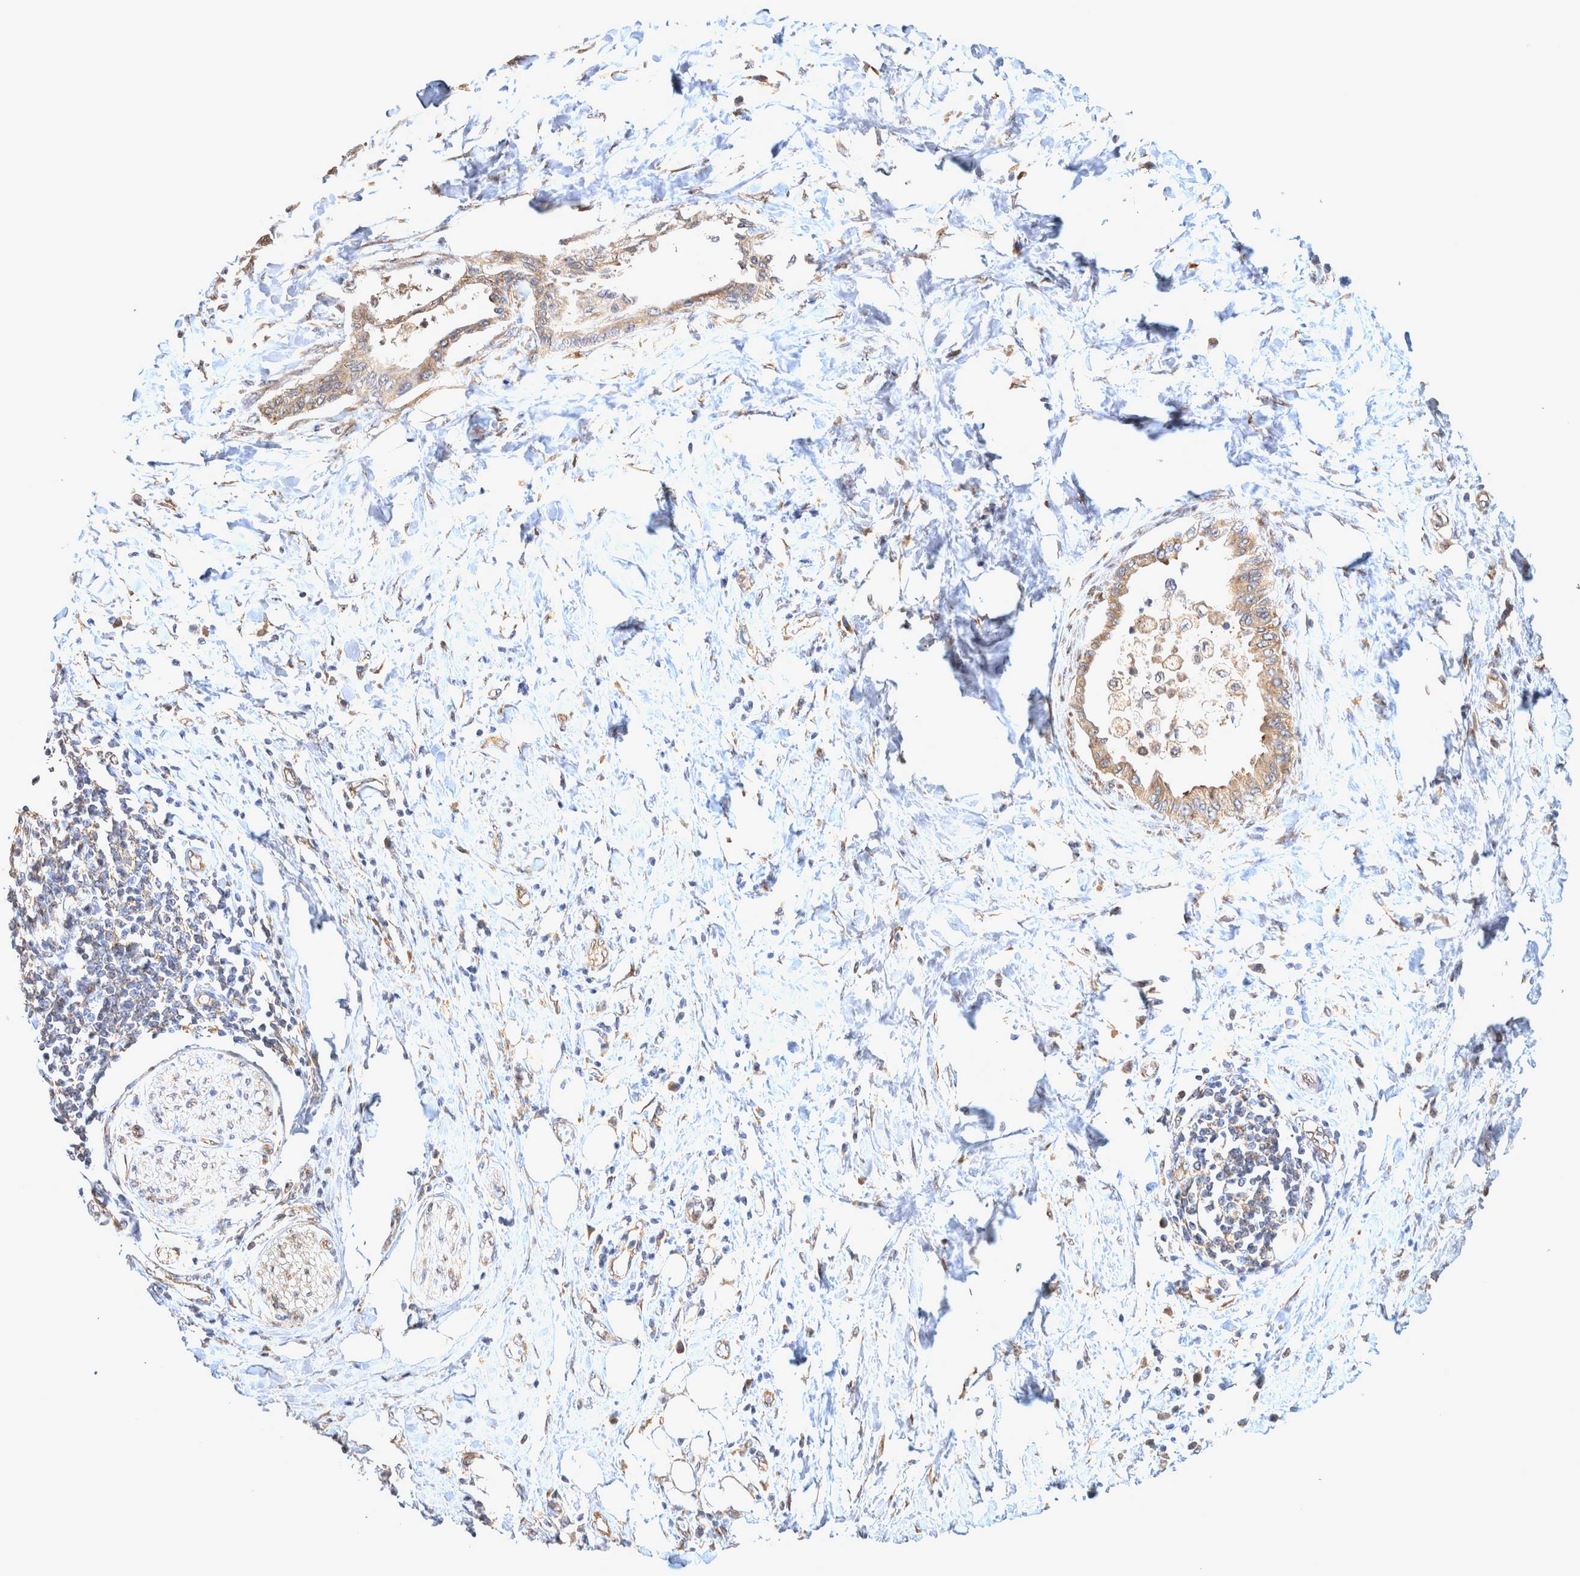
{"staining": {"intensity": "moderate", "quantity": ">75%", "location": "cytoplasmic/membranous"}, "tissue": "pancreatic cancer", "cell_type": "Tumor cells", "image_type": "cancer", "snomed": [{"axis": "morphology", "description": "Normal tissue, NOS"}, {"axis": "morphology", "description": "Adenocarcinoma, NOS"}, {"axis": "topography", "description": "Pancreas"}, {"axis": "topography", "description": "Duodenum"}], "caption": "Human pancreatic adenocarcinoma stained with a protein marker demonstrates moderate staining in tumor cells.", "gene": "ATXN2", "patient": {"sex": "female", "age": 60}}